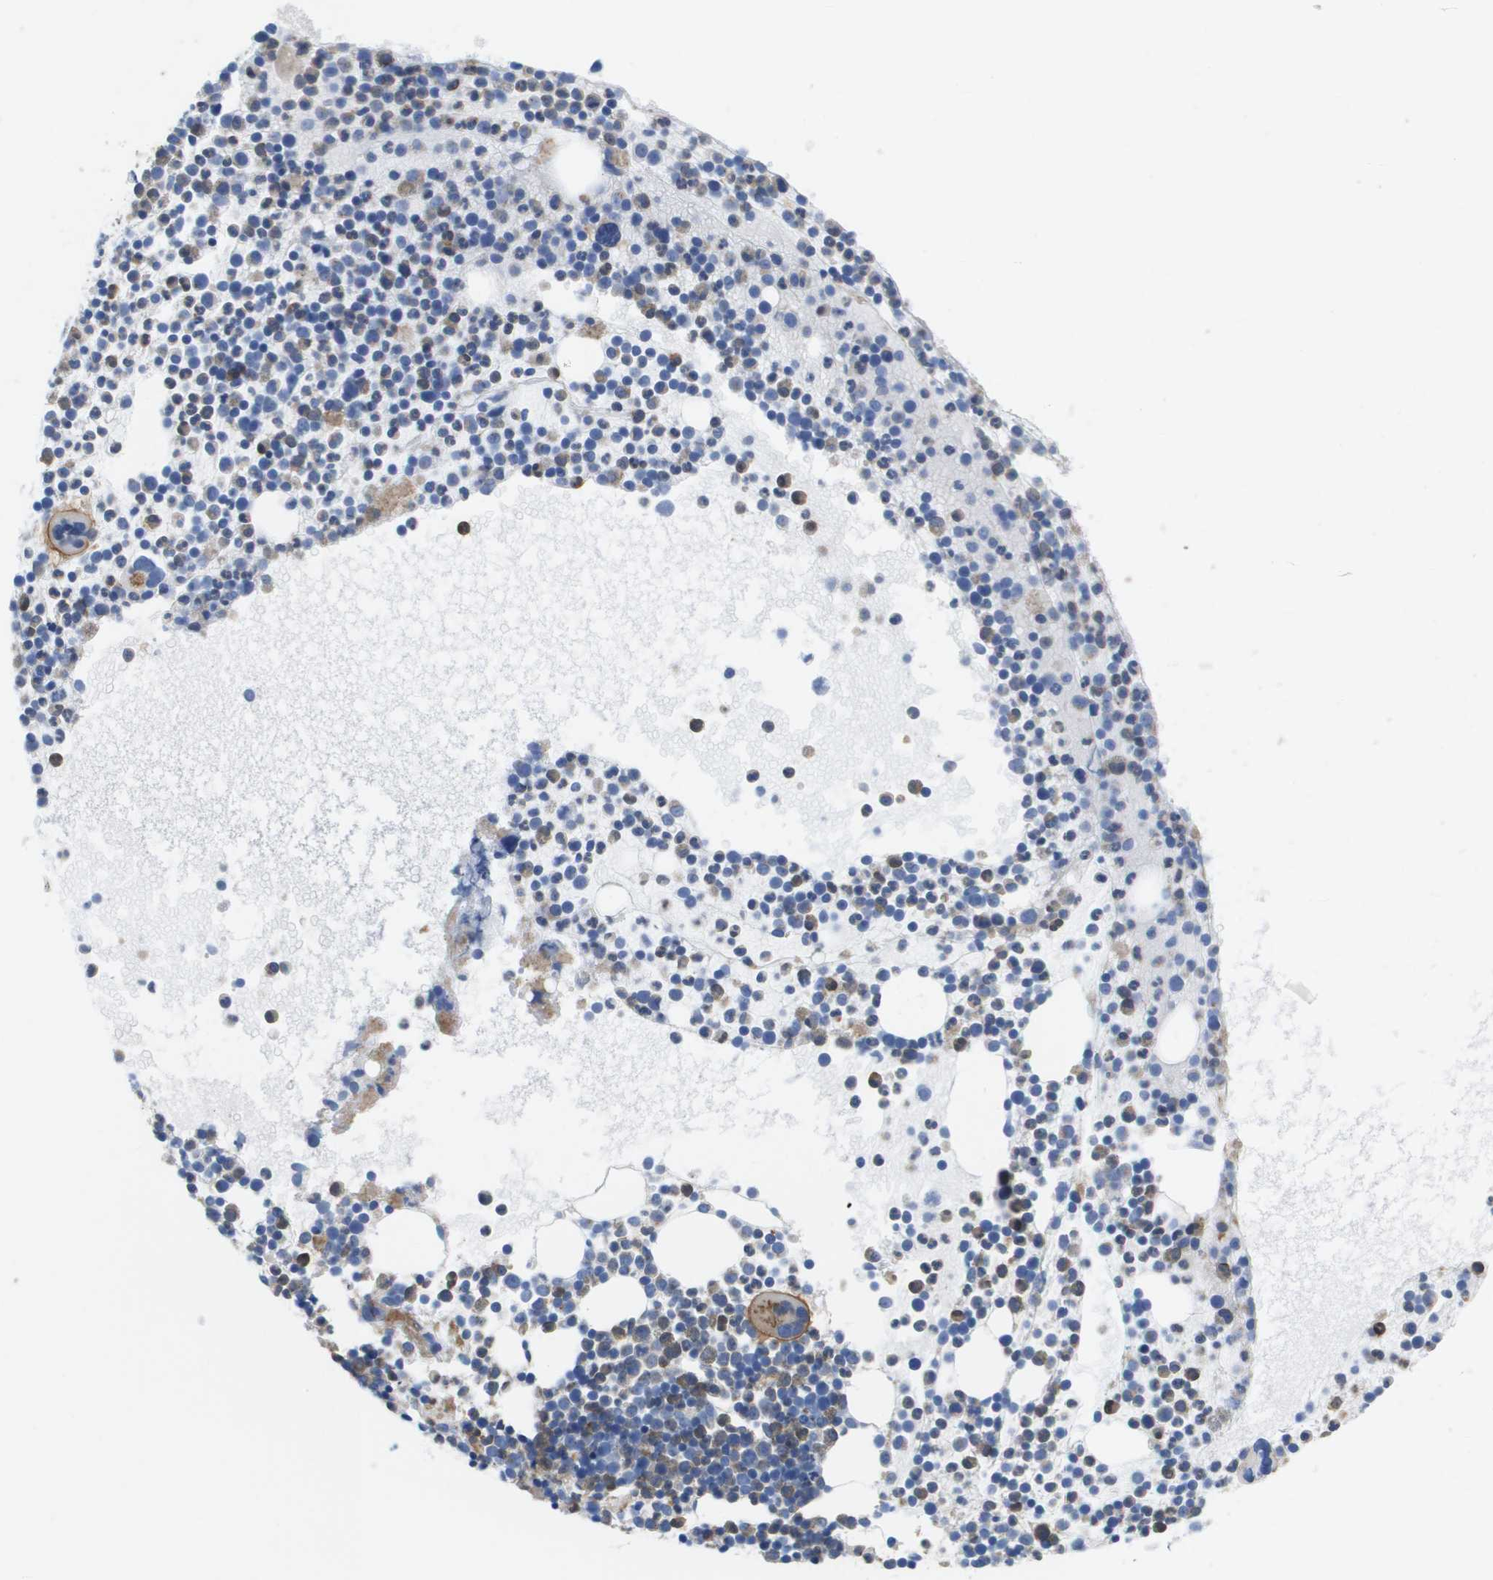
{"staining": {"intensity": "strong", "quantity": "25%-75%", "location": "cytoplasmic/membranous"}, "tissue": "bone marrow", "cell_type": "Hematopoietic cells", "image_type": "normal", "snomed": [{"axis": "morphology", "description": "Normal tissue, NOS"}, {"axis": "morphology", "description": "Inflammation, NOS"}, {"axis": "topography", "description": "Bone marrow"}], "caption": "The micrograph reveals immunohistochemical staining of normal bone marrow. There is strong cytoplasmic/membranous staining is present in approximately 25%-75% of hematopoietic cells. (DAB IHC, brown staining for protein, blue staining for nuclei).", "gene": "SLC37A2", "patient": {"sex": "male", "age": 58}}